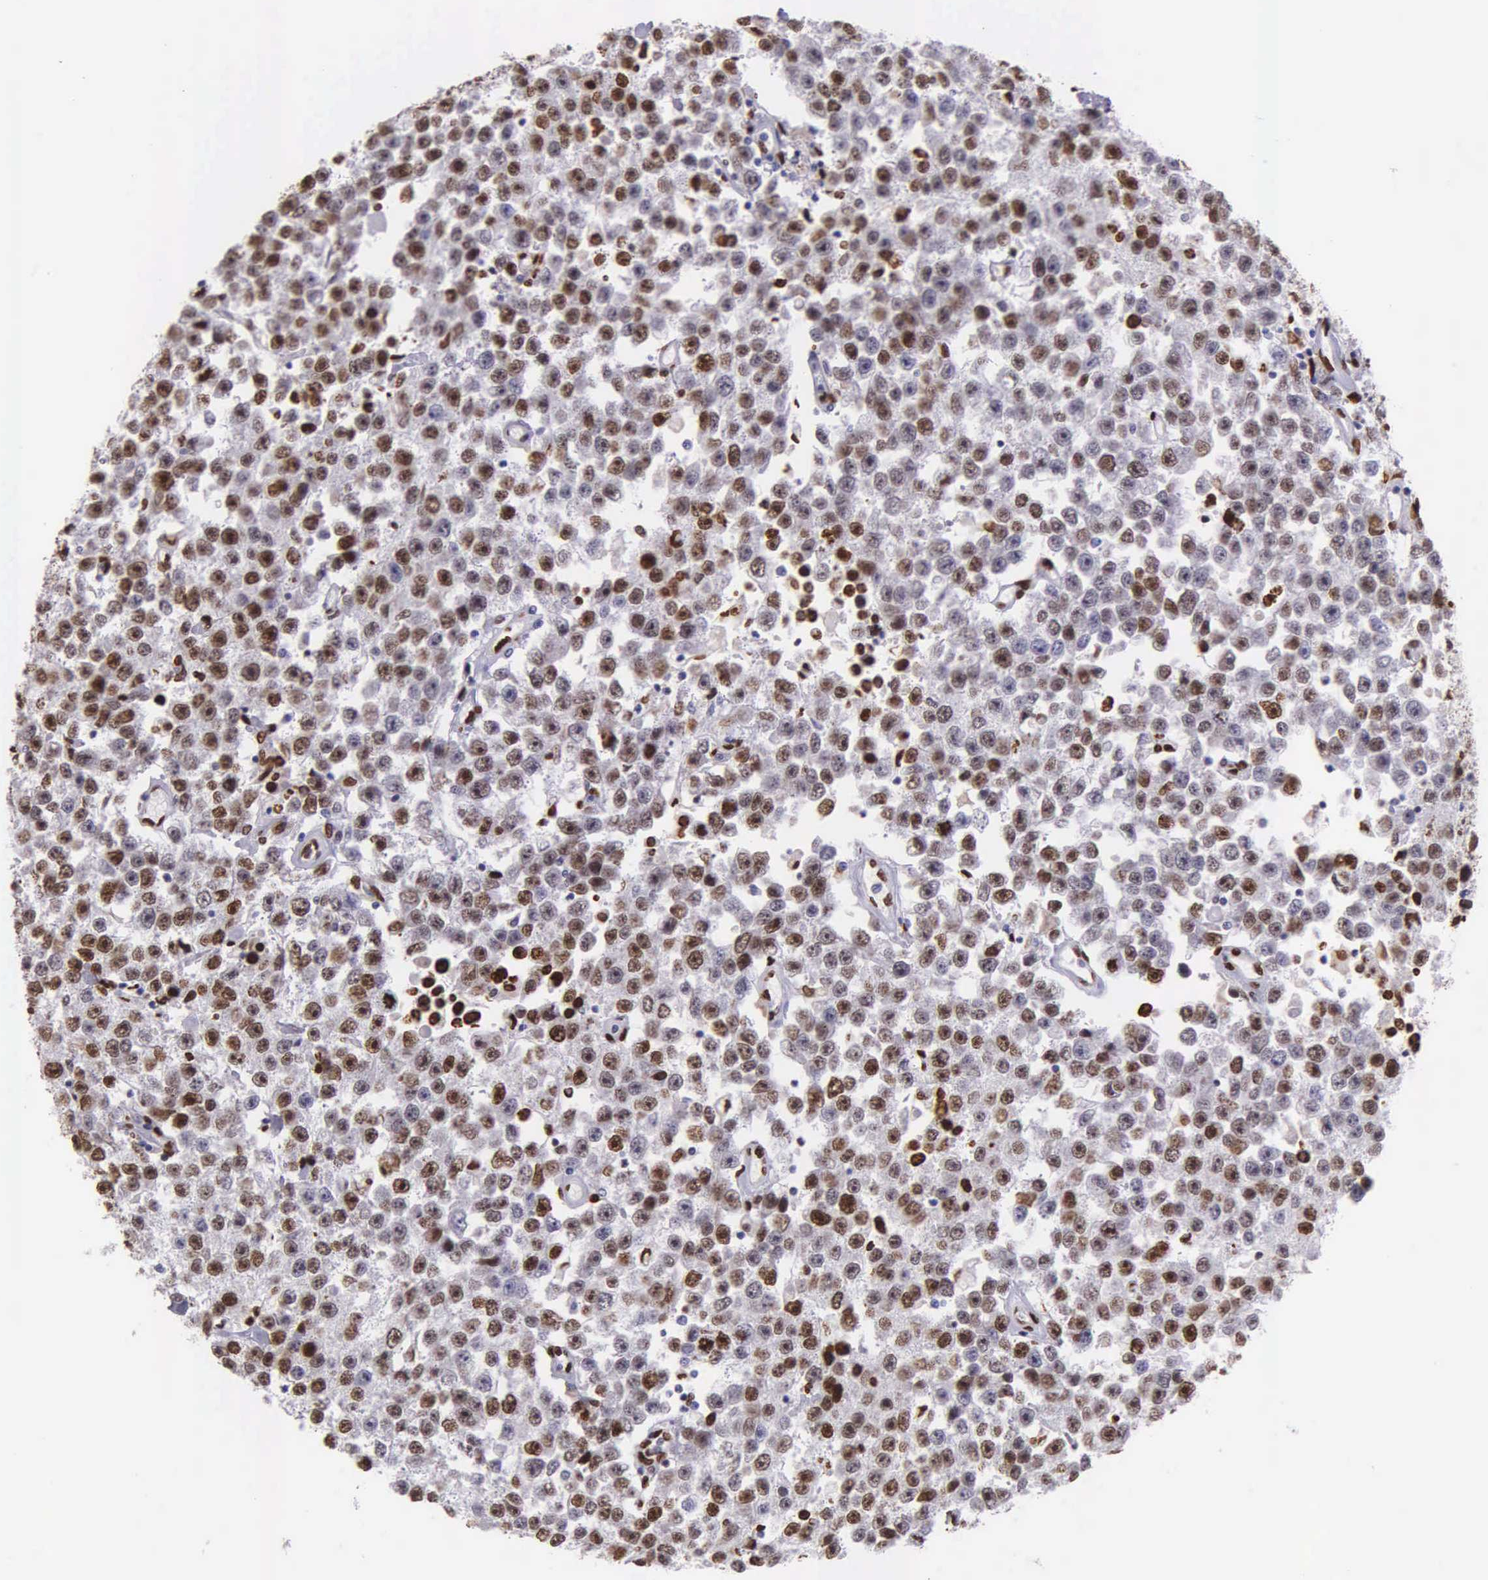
{"staining": {"intensity": "strong", "quantity": "25%-75%", "location": "nuclear"}, "tissue": "testis cancer", "cell_type": "Tumor cells", "image_type": "cancer", "snomed": [{"axis": "morphology", "description": "Seminoma, NOS"}, {"axis": "topography", "description": "Testis"}], "caption": "This photomicrograph exhibits immunohistochemistry (IHC) staining of testis seminoma, with high strong nuclear positivity in approximately 25%-75% of tumor cells.", "gene": "H1-0", "patient": {"sex": "male", "age": 52}}